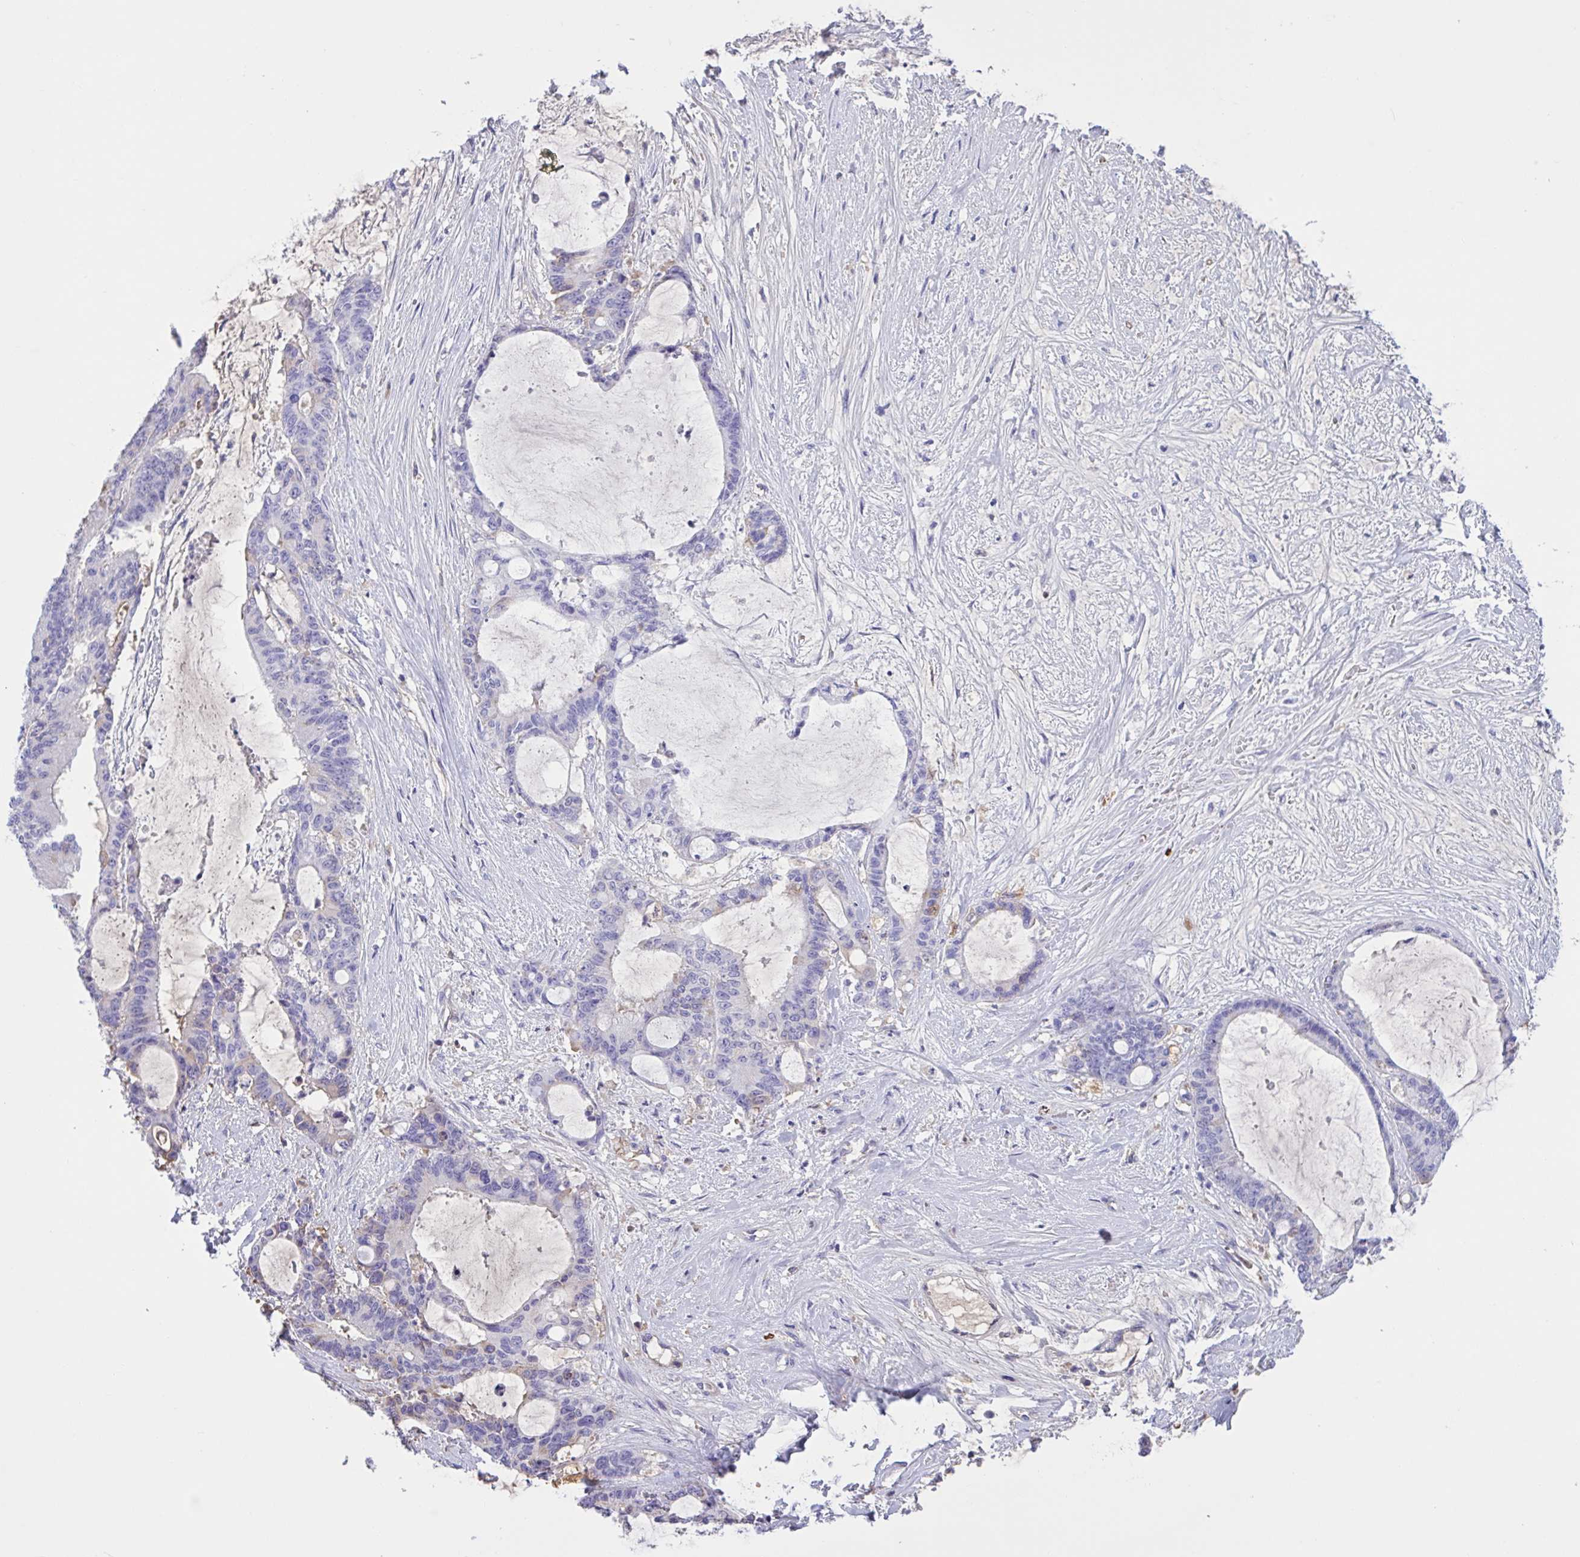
{"staining": {"intensity": "negative", "quantity": "none", "location": "none"}, "tissue": "liver cancer", "cell_type": "Tumor cells", "image_type": "cancer", "snomed": [{"axis": "morphology", "description": "Normal tissue, NOS"}, {"axis": "morphology", "description": "Cholangiocarcinoma"}, {"axis": "topography", "description": "Liver"}, {"axis": "topography", "description": "Peripheral nerve tissue"}], "caption": "This image is of liver cancer stained with IHC to label a protein in brown with the nuclei are counter-stained blue. There is no expression in tumor cells.", "gene": "LARGE2", "patient": {"sex": "female", "age": 73}}